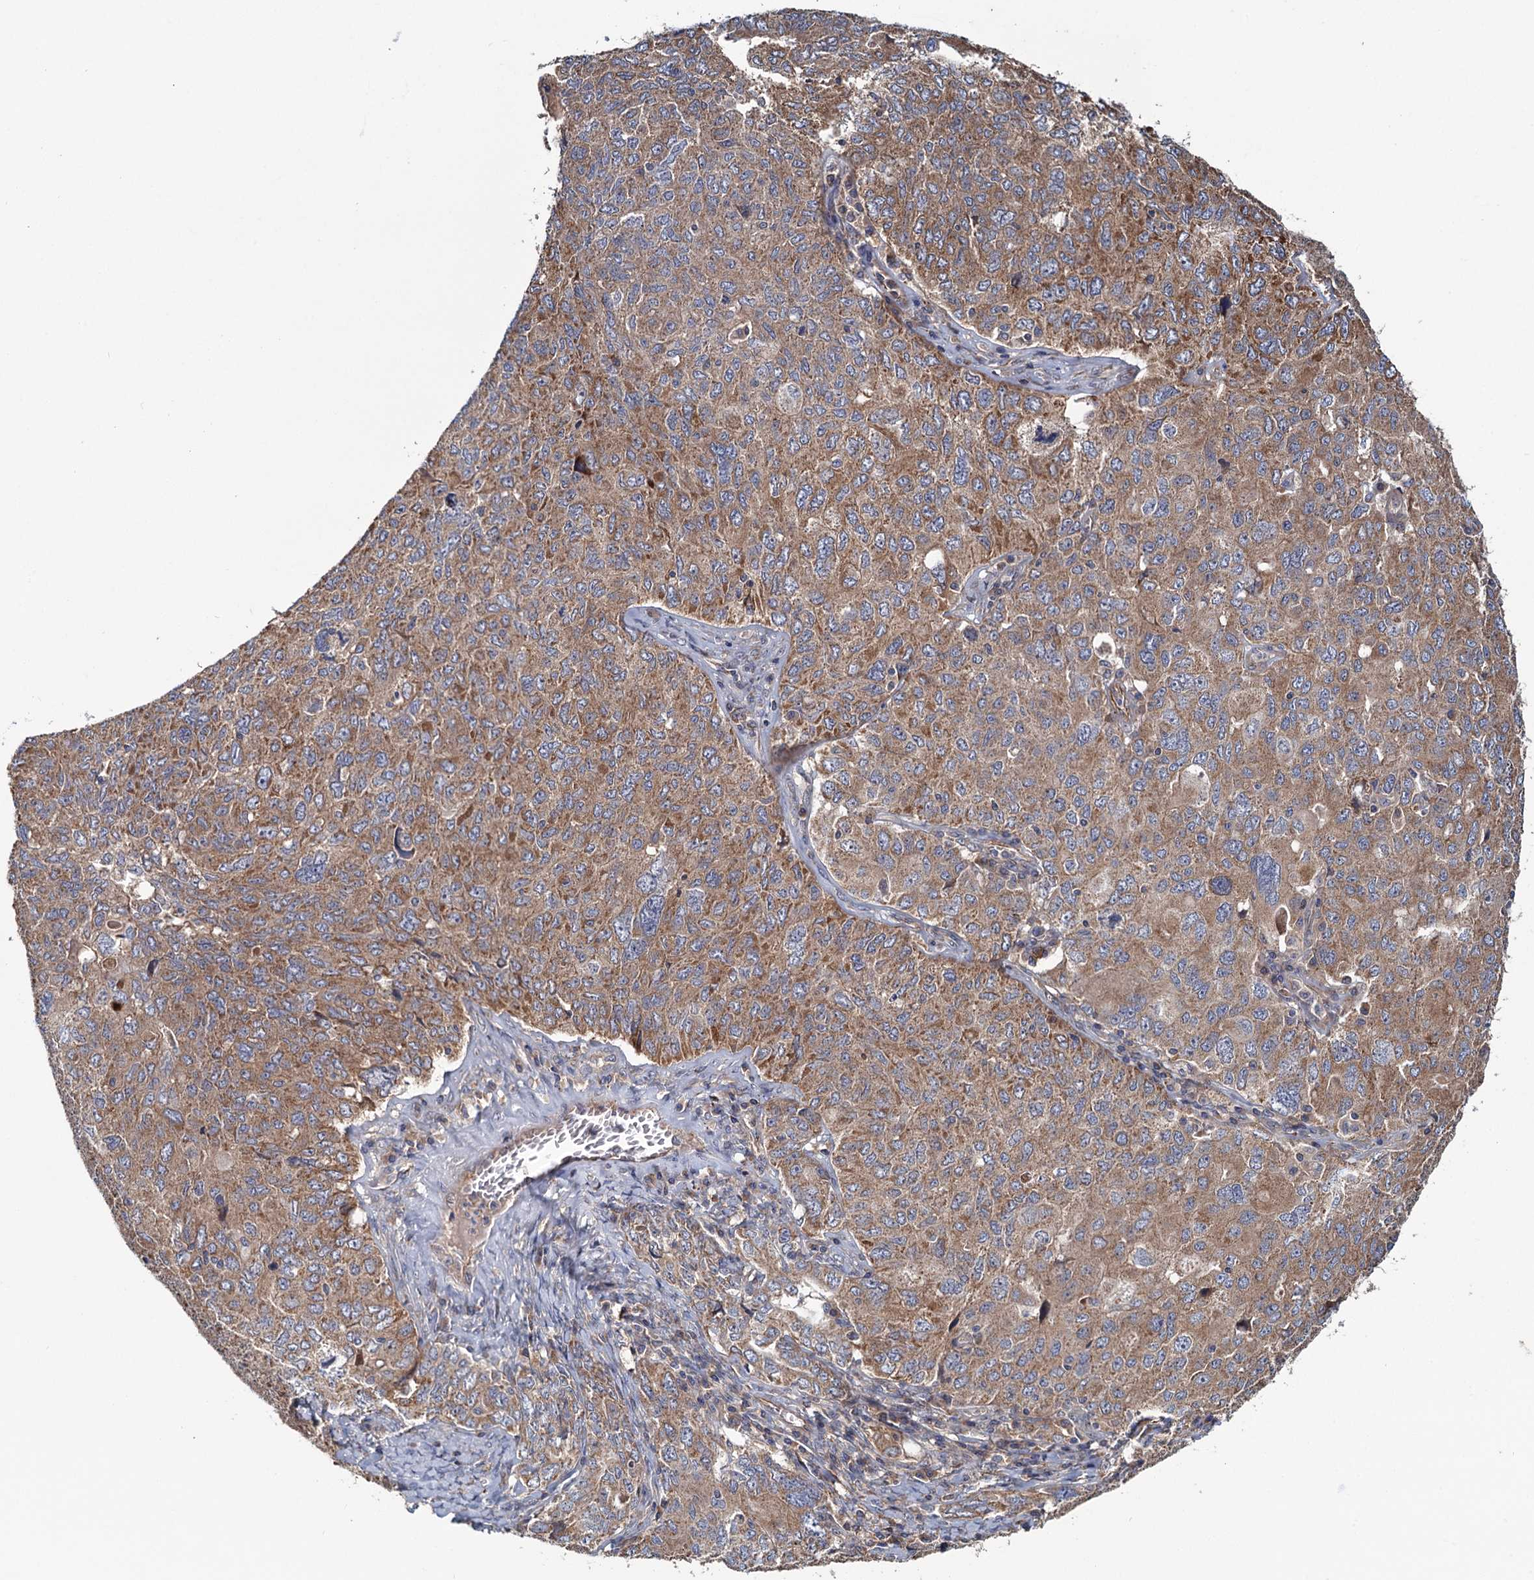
{"staining": {"intensity": "moderate", "quantity": ">75%", "location": "cytoplasmic/membranous"}, "tissue": "ovarian cancer", "cell_type": "Tumor cells", "image_type": "cancer", "snomed": [{"axis": "morphology", "description": "Carcinoma, endometroid"}, {"axis": "topography", "description": "Ovary"}], "caption": "A high-resolution photomicrograph shows immunohistochemistry (IHC) staining of ovarian cancer (endometroid carcinoma), which exhibits moderate cytoplasmic/membranous positivity in approximately >75% of tumor cells.", "gene": "MTRR", "patient": {"sex": "female", "age": 62}}